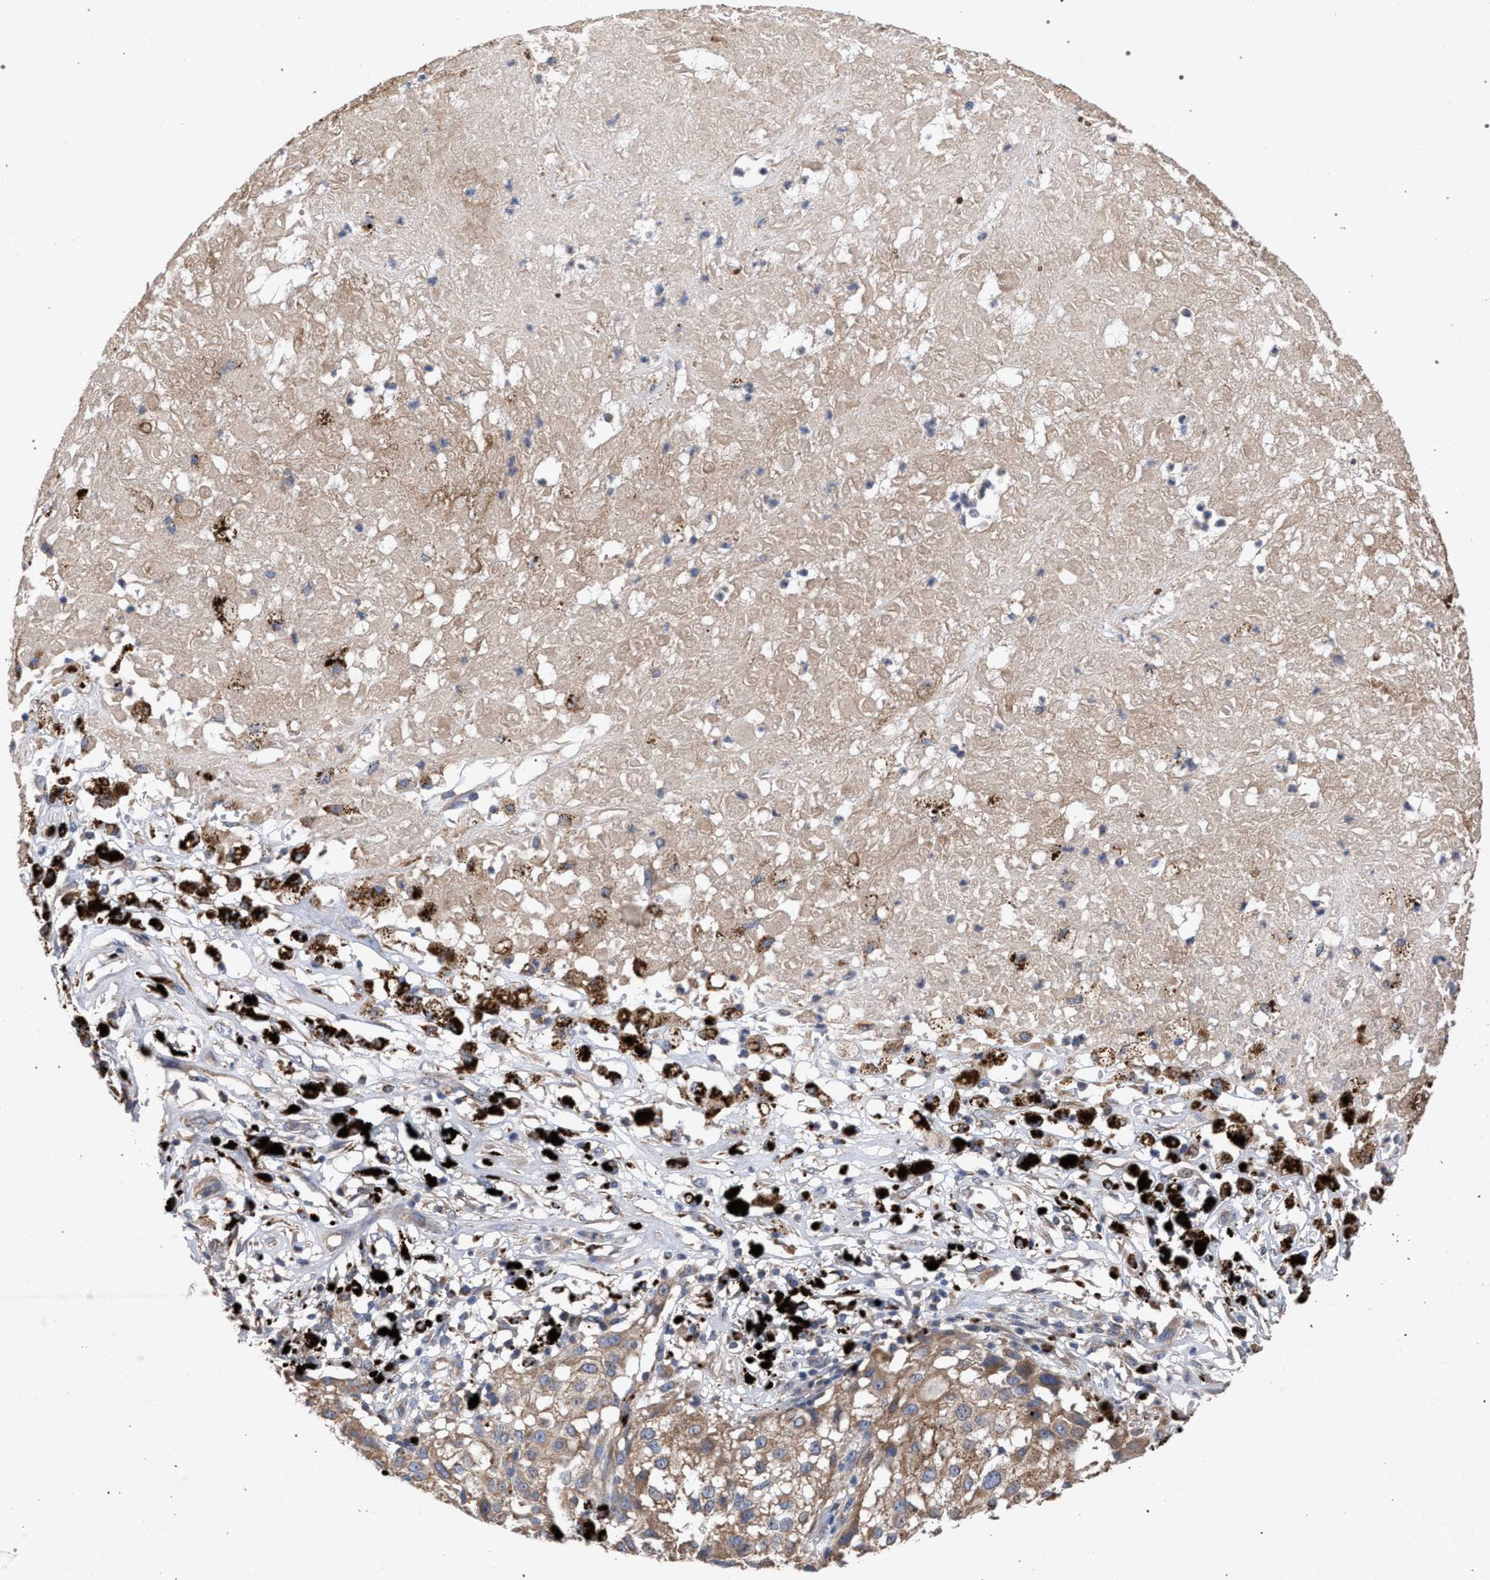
{"staining": {"intensity": "weak", "quantity": ">75%", "location": "cytoplasmic/membranous"}, "tissue": "melanoma", "cell_type": "Tumor cells", "image_type": "cancer", "snomed": [{"axis": "morphology", "description": "Necrosis, NOS"}, {"axis": "morphology", "description": "Malignant melanoma, NOS"}, {"axis": "topography", "description": "Skin"}], "caption": "About >75% of tumor cells in human malignant melanoma demonstrate weak cytoplasmic/membranous protein staining as visualized by brown immunohistochemical staining.", "gene": "BCL2L12", "patient": {"sex": "female", "age": 87}}